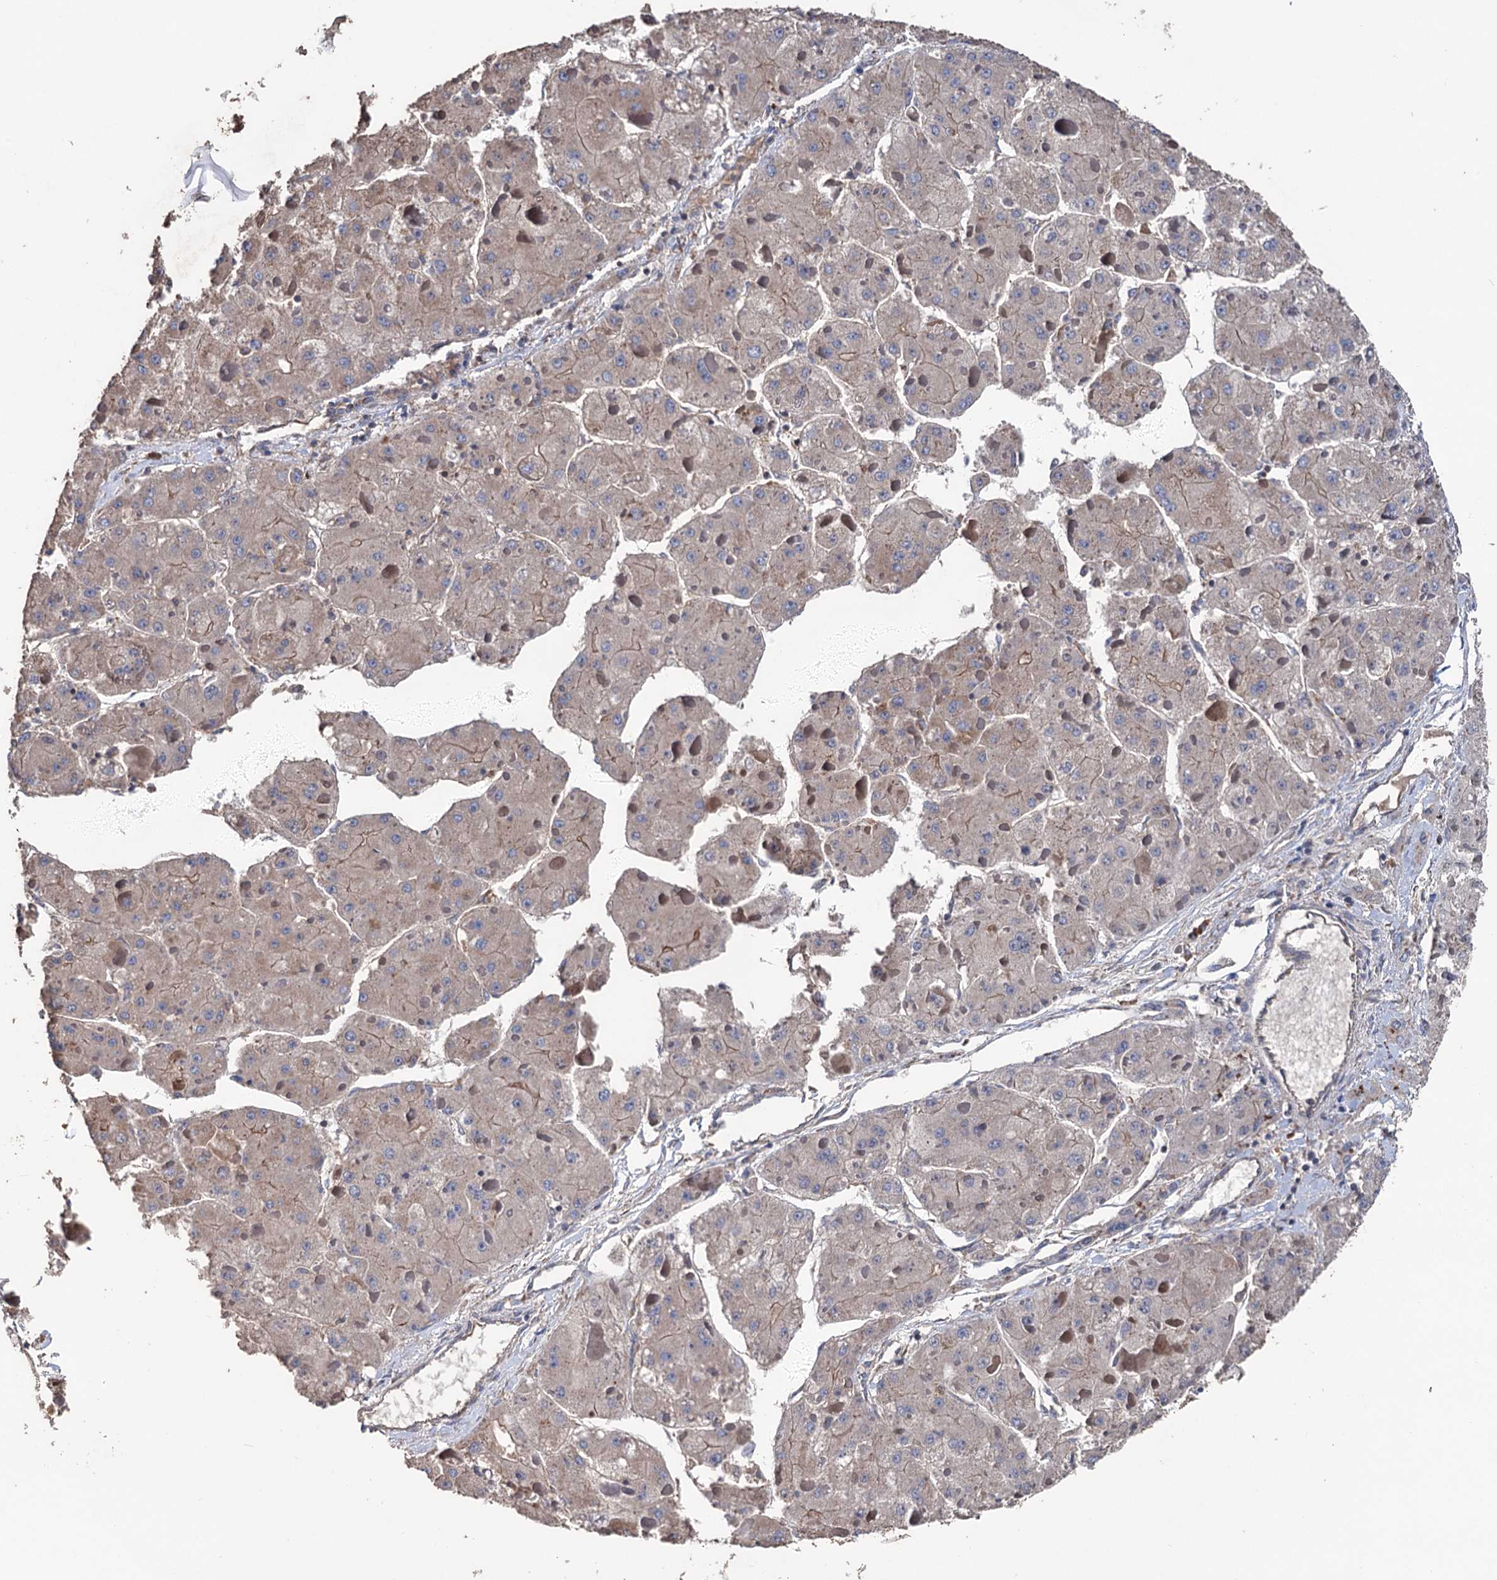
{"staining": {"intensity": "moderate", "quantity": "25%-75%", "location": "cytoplasmic/membranous"}, "tissue": "liver cancer", "cell_type": "Tumor cells", "image_type": "cancer", "snomed": [{"axis": "morphology", "description": "Carcinoma, Hepatocellular, NOS"}, {"axis": "topography", "description": "Liver"}], "caption": "The image reveals staining of liver cancer, revealing moderate cytoplasmic/membranous protein staining (brown color) within tumor cells.", "gene": "STING1", "patient": {"sex": "female", "age": 73}}